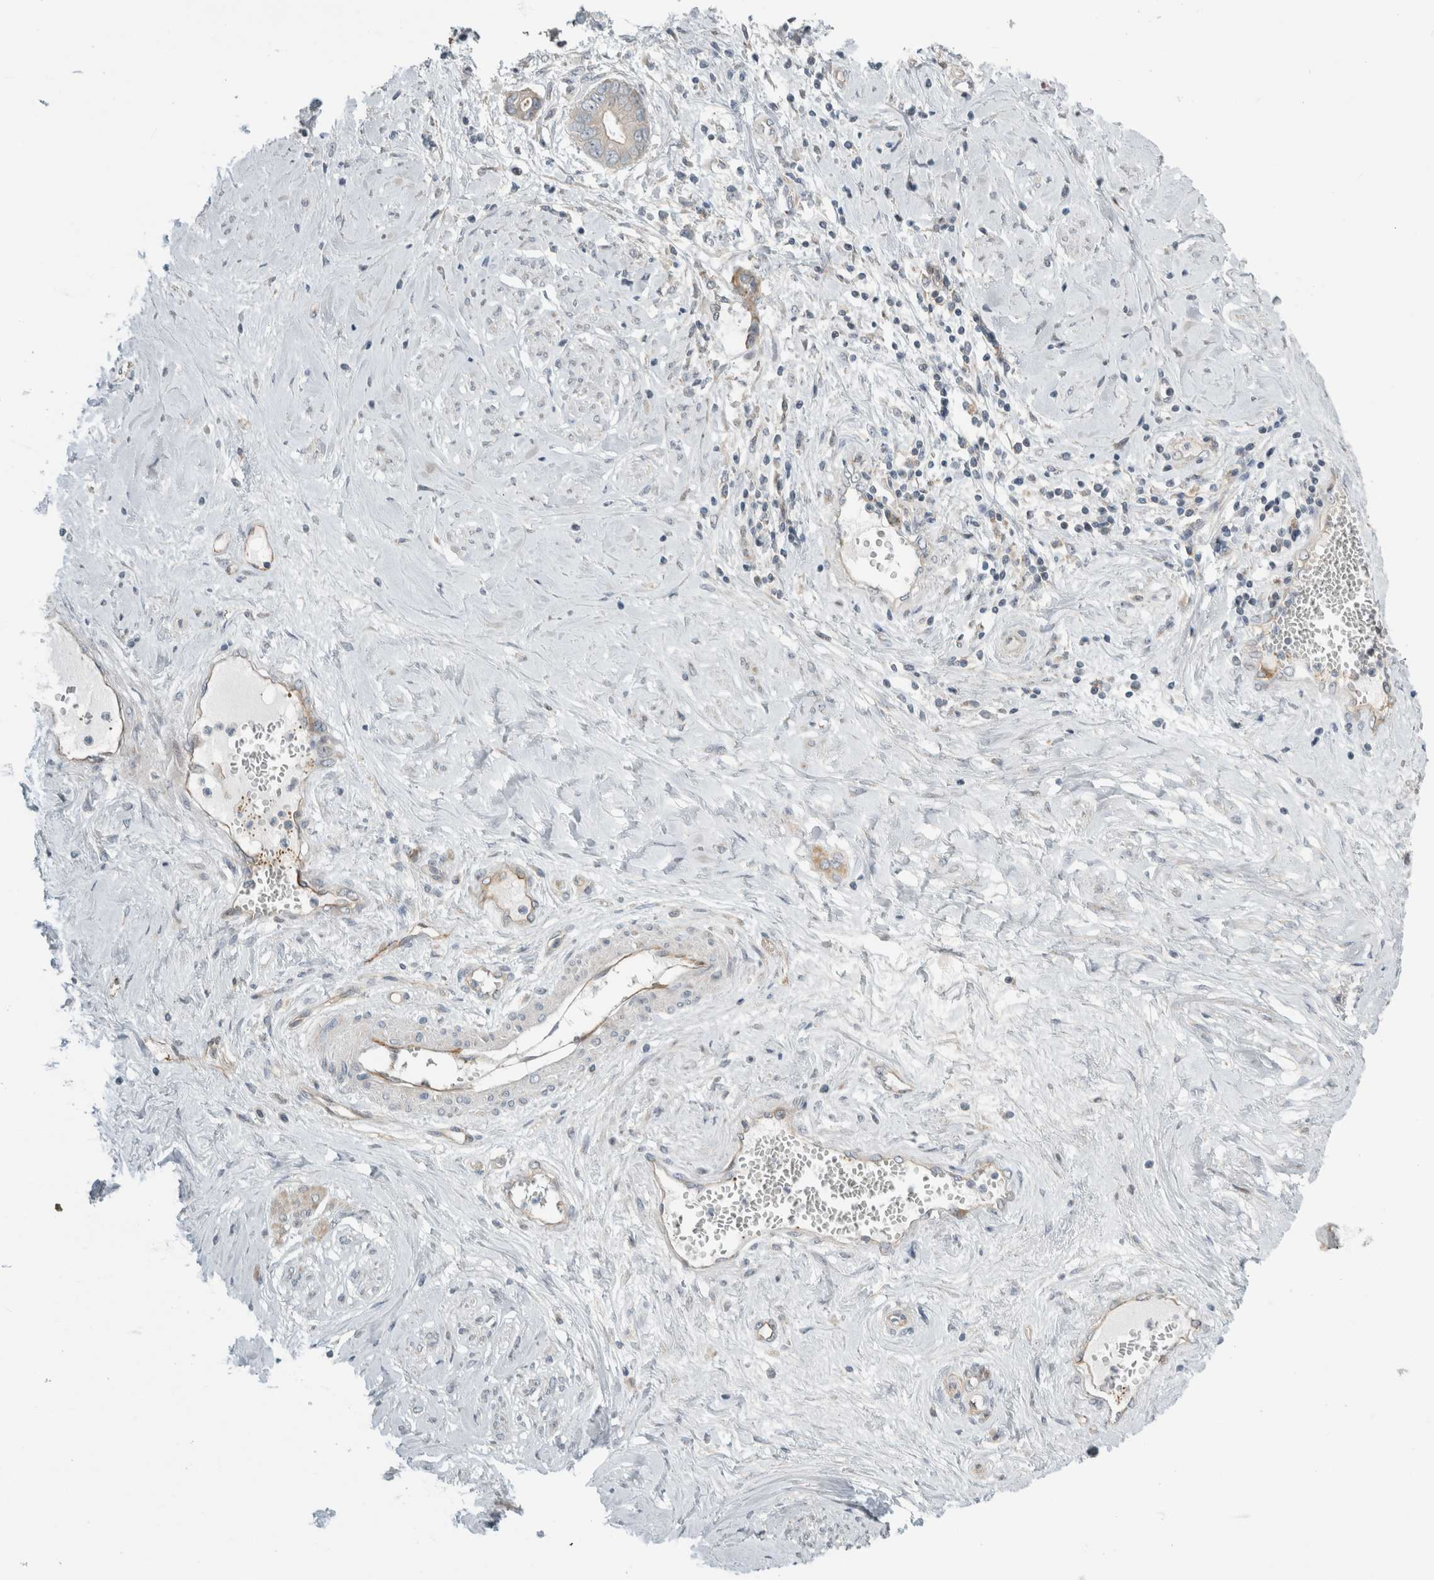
{"staining": {"intensity": "negative", "quantity": "none", "location": "none"}, "tissue": "cervical cancer", "cell_type": "Tumor cells", "image_type": "cancer", "snomed": [{"axis": "morphology", "description": "Adenocarcinoma, NOS"}, {"axis": "topography", "description": "Cervix"}], "caption": "IHC photomicrograph of cervical cancer stained for a protein (brown), which reveals no positivity in tumor cells.", "gene": "KPNA5", "patient": {"sex": "female", "age": 44}}